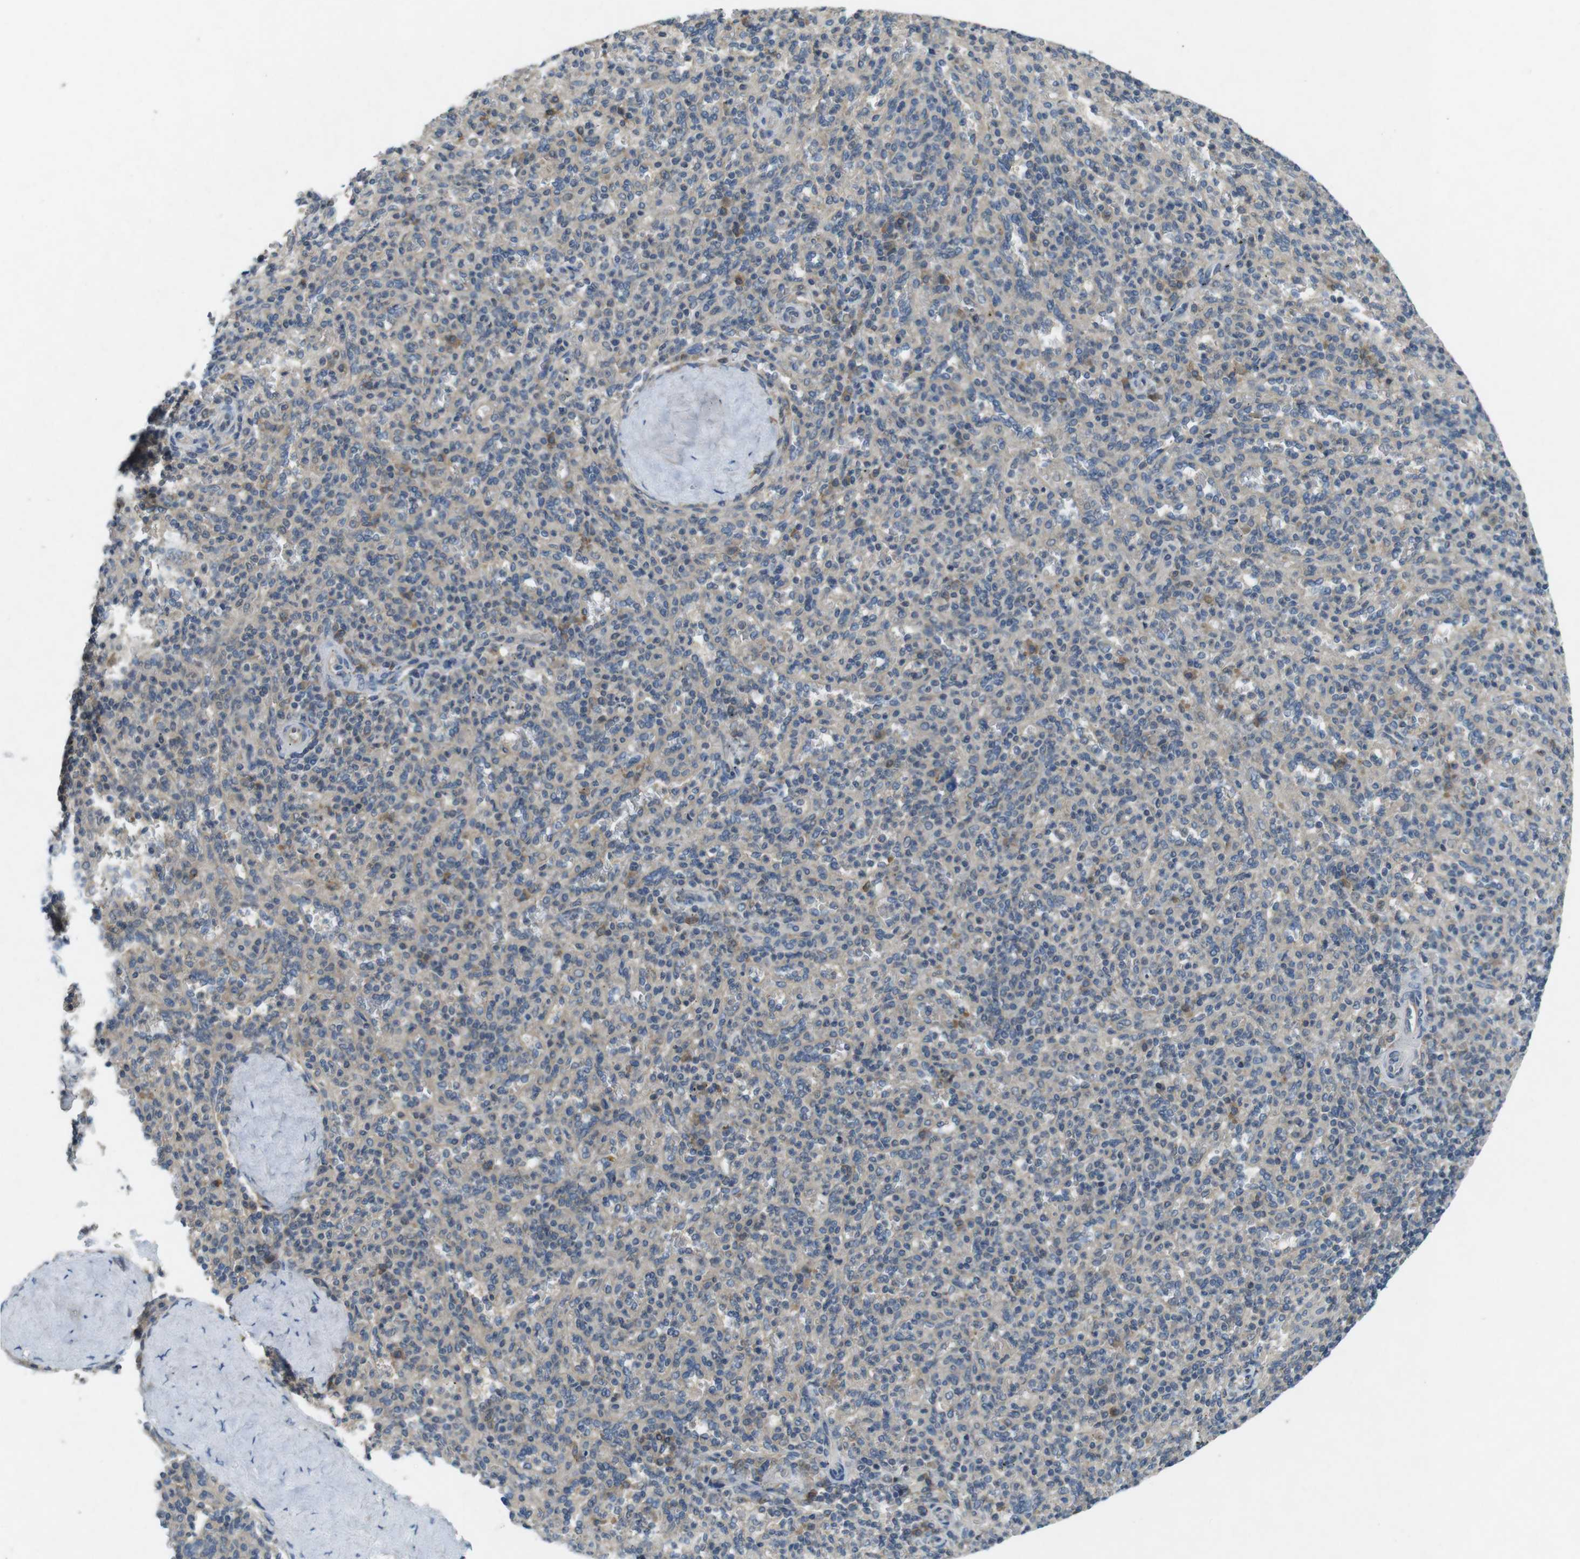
{"staining": {"intensity": "moderate", "quantity": "<25%", "location": "cytoplasmic/membranous"}, "tissue": "spleen", "cell_type": "Cells in red pulp", "image_type": "normal", "snomed": [{"axis": "morphology", "description": "Normal tissue, NOS"}, {"axis": "topography", "description": "Spleen"}], "caption": "Immunohistochemical staining of benign spleen exhibits moderate cytoplasmic/membranous protein positivity in about <25% of cells in red pulp.", "gene": "SUGT1", "patient": {"sex": "male", "age": 36}}